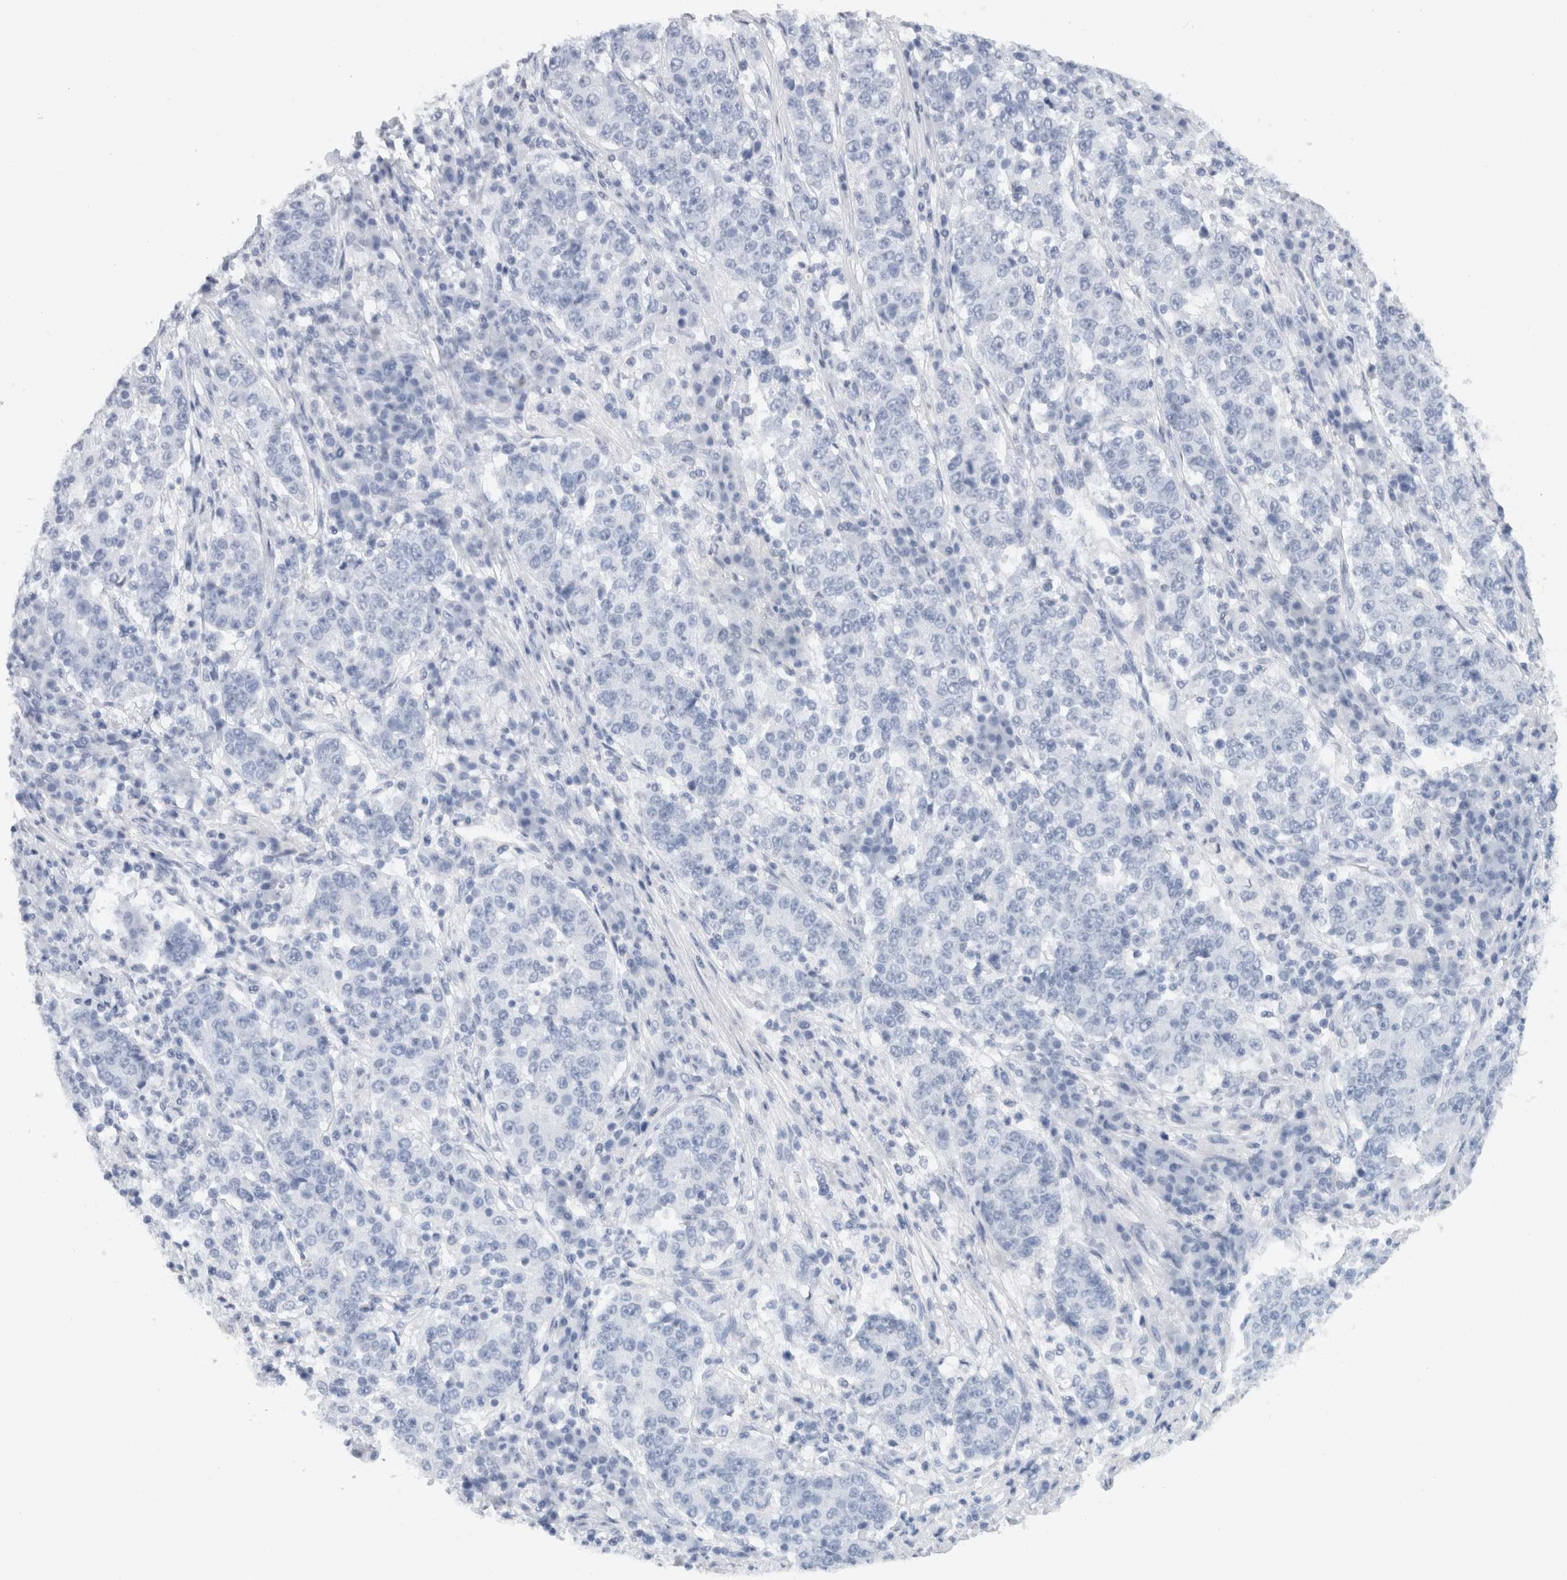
{"staining": {"intensity": "negative", "quantity": "none", "location": "none"}, "tissue": "stomach cancer", "cell_type": "Tumor cells", "image_type": "cancer", "snomed": [{"axis": "morphology", "description": "Adenocarcinoma, NOS"}, {"axis": "topography", "description": "Stomach"}], "caption": "Histopathology image shows no protein positivity in tumor cells of stomach cancer (adenocarcinoma) tissue. The staining was performed using DAB to visualize the protein expression in brown, while the nuclei were stained in blue with hematoxylin (Magnification: 20x).", "gene": "CNTN1", "patient": {"sex": "male", "age": 59}}